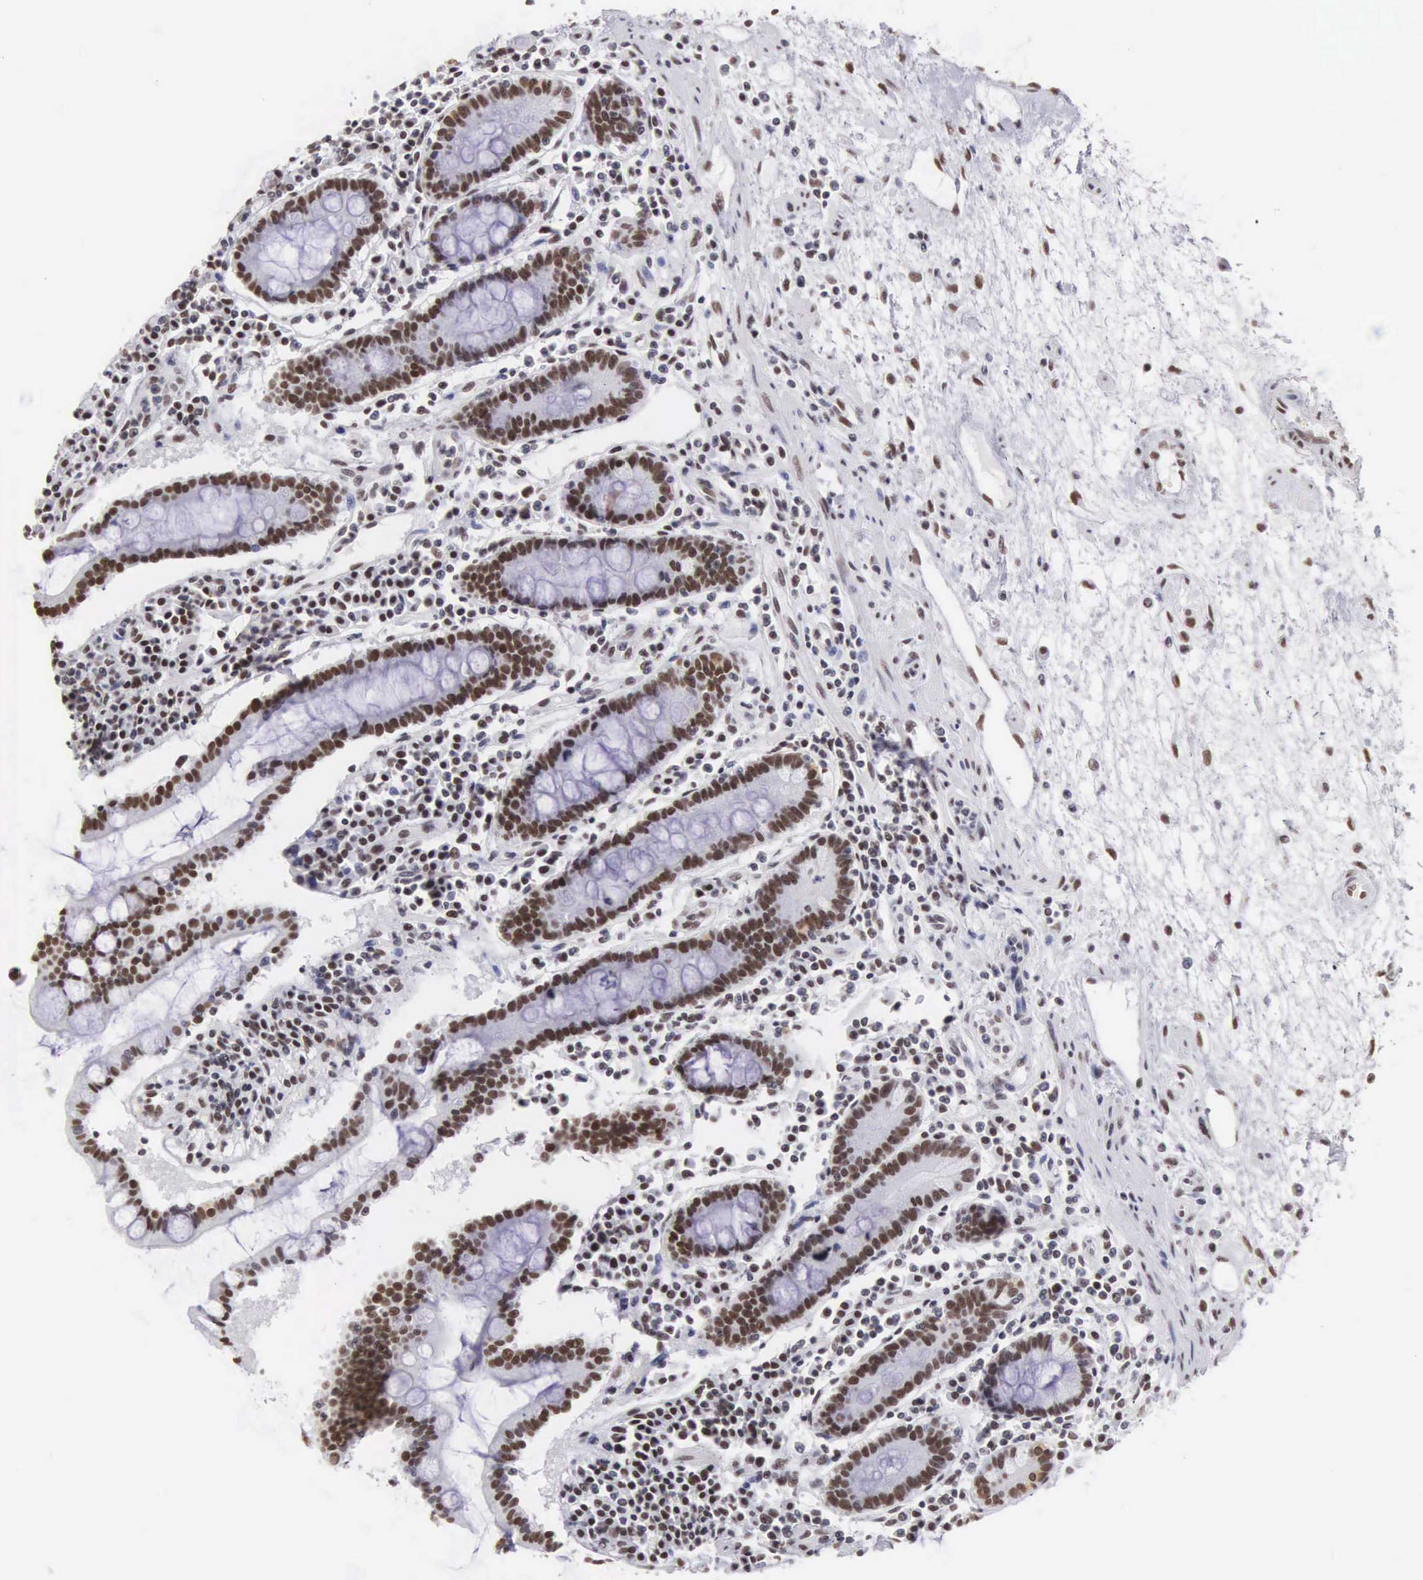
{"staining": {"intensity": "strong", "quantity": ">75%", "location": "nuclear"}, "tissue": "duodenum", "cell_type": "Glandular cells", "image_type": "normal", "snomed": [{"axis": "morphology", "description": "Normal tissue, NOS"}, {"axis": "topography", "description": "Duodenum"}], "caption": "The immunohistochemical stain labels strong nuclear staining in glandular cells of benign duodenum.", "gene": "CSTF2", "patient": {"sex": "male", "age": 73}}